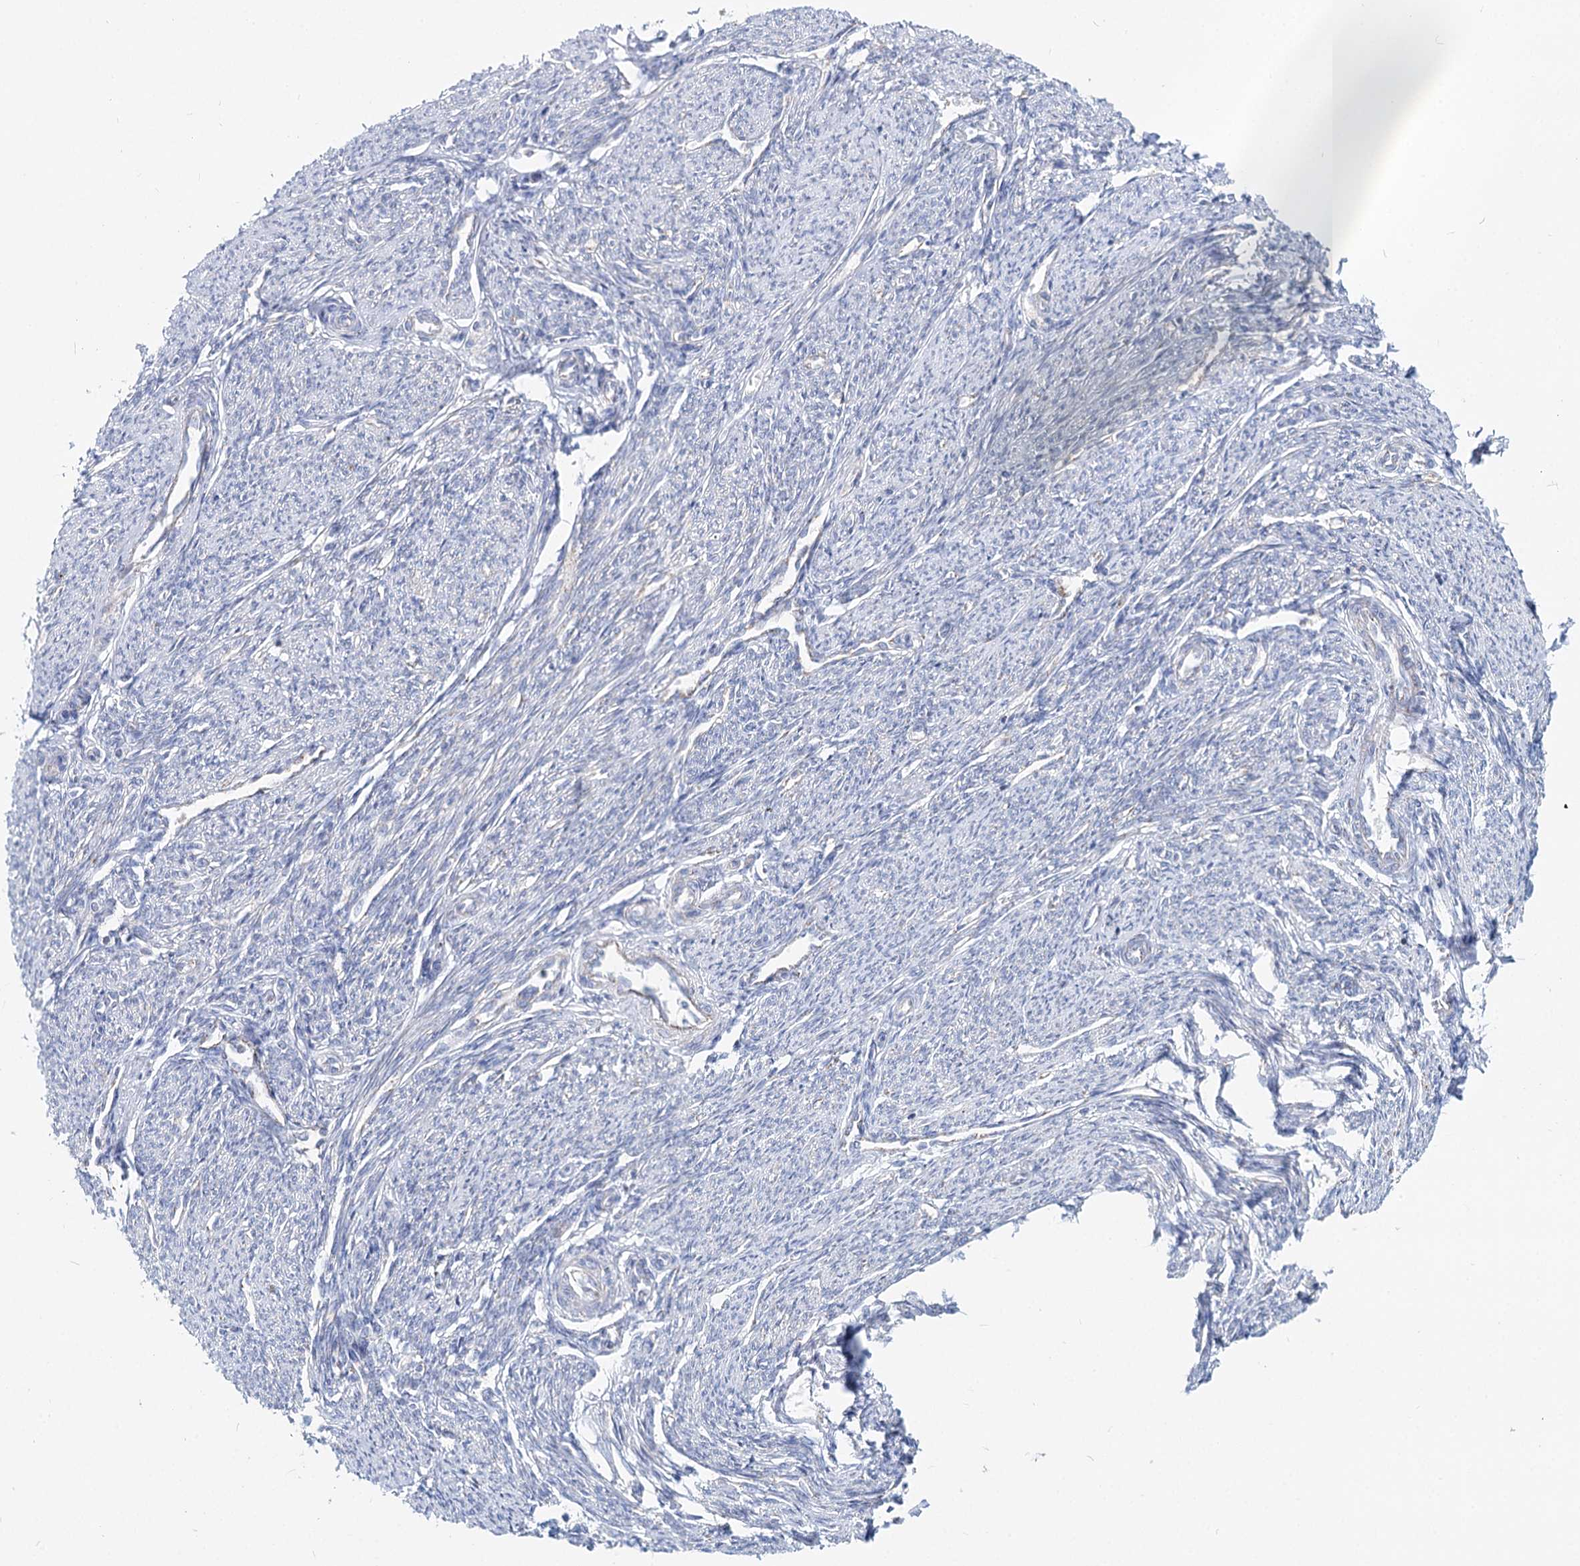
{"staining": {"intensity": "negative", "quantity": "none", "location": "none"}, "tissue": "smooth muscle", "cell_type": "Smooth muscle cells", "image_type": "normal", "snomed": [{"axis": "morphology", "description": "Normal tissue, NOS"}, {"axis": "topography", "description": "Smooth muscle"}, {"axis": "topography", "description": "Uterus"}], "caption": "This histopathology image is of unremarkable smooth muscle stained with immunohistochemistry (IHC) to label a protein in brown with the nuclei are counter-stained blue. There is no expression in smooth muscle cells.", "gene": "MCCC2", "patient": {"sex": "female", "age": 59}}